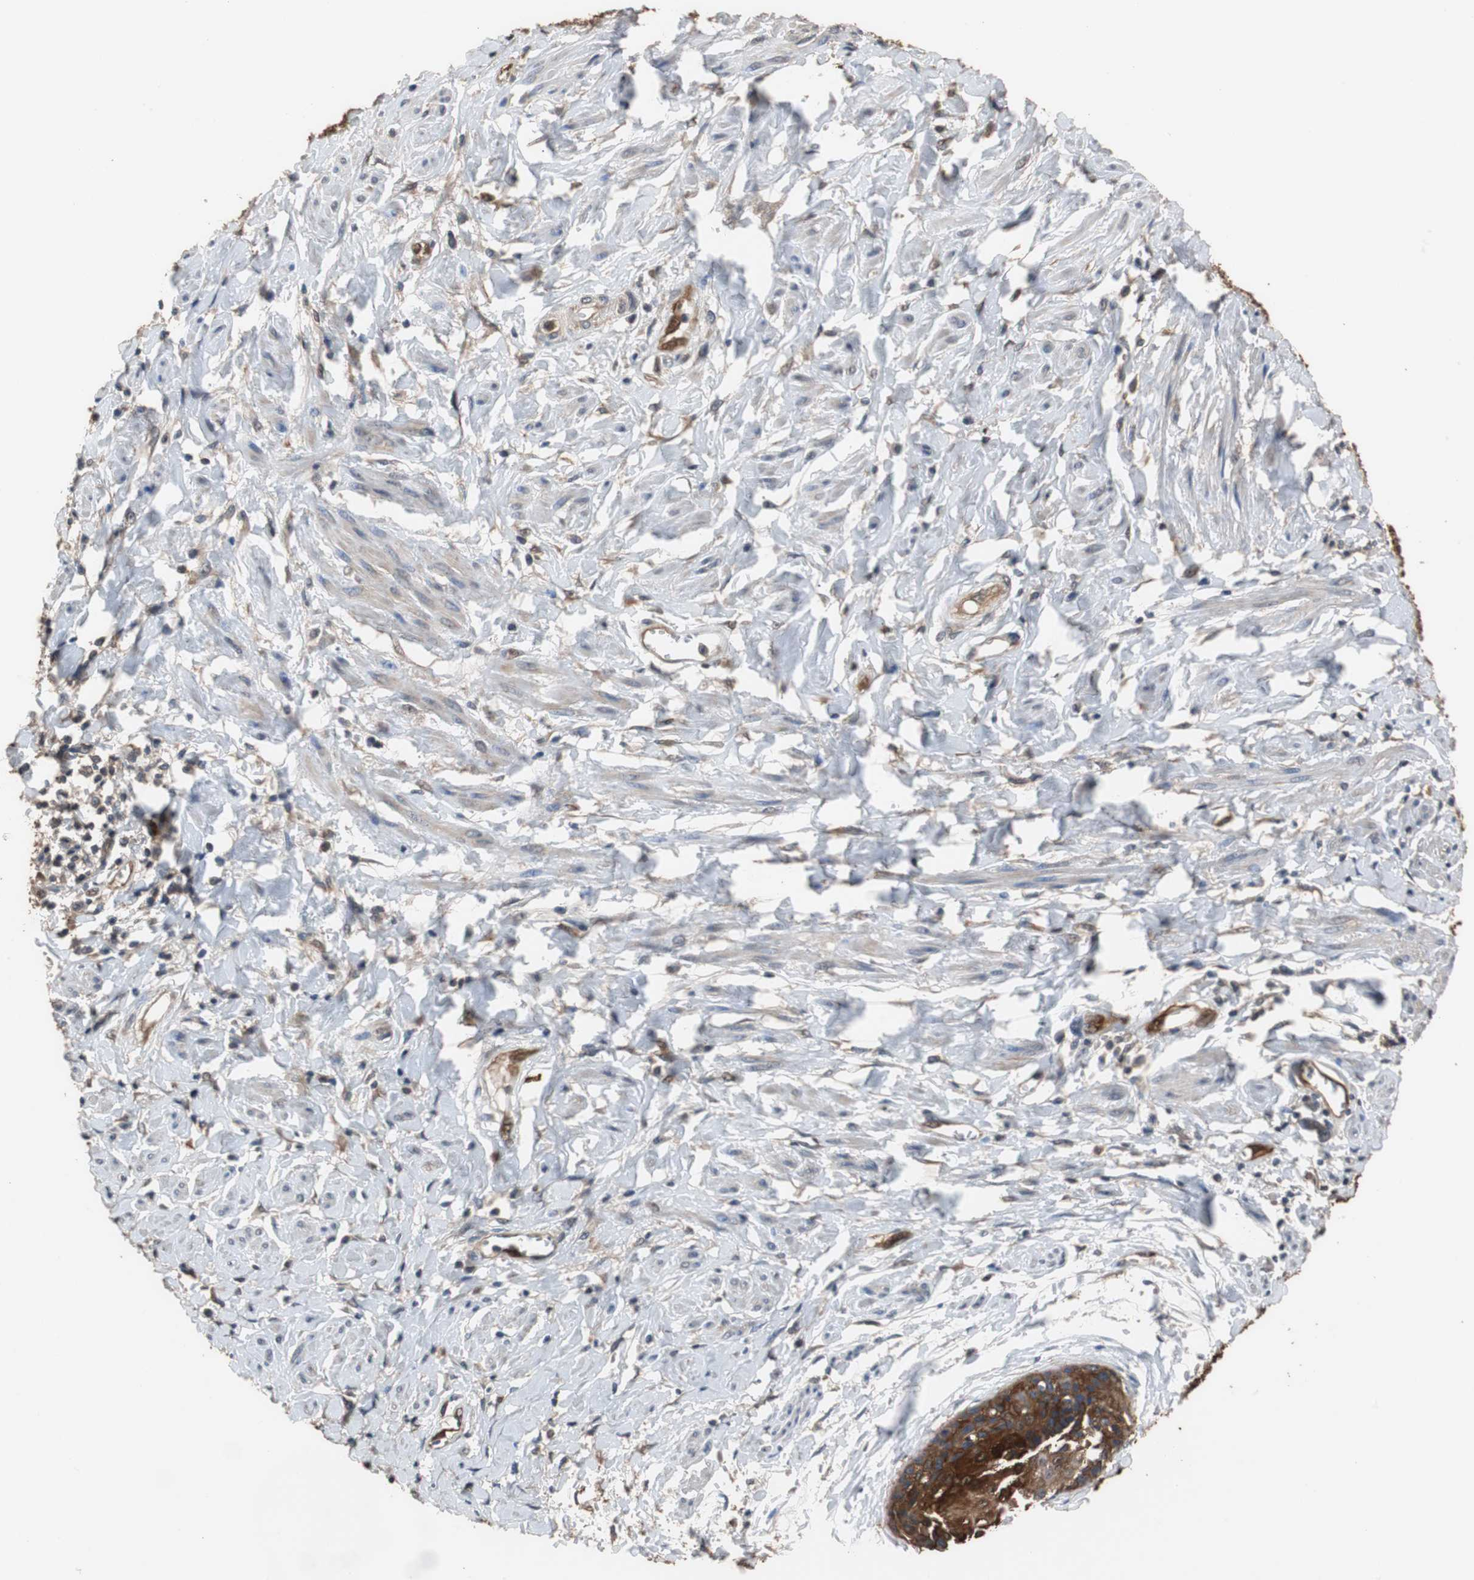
{"staining": {"intensity": "strong", "quantity": ">75%", "location": "cytoplasmic/membranous,nuclear"}, "tissue": "cervical cancer", "cell_type": "Tumor cells", "image_type": "cancer", "snomed": [{"axis": "morphology", "description": "Squamous cell carcinoma, NOS"}, {"axis": "topography", "description": "Cervix"}], "caption": "Strong cytoplasmic/membranous and nuclear staining for a protein is present in approximately >75% of tumor cells of cervical squamous cell carcinoma using immunohistochemistry (IHC).", "gene": "NDRG1", "patient": {"sex": "female", "age": 57}}